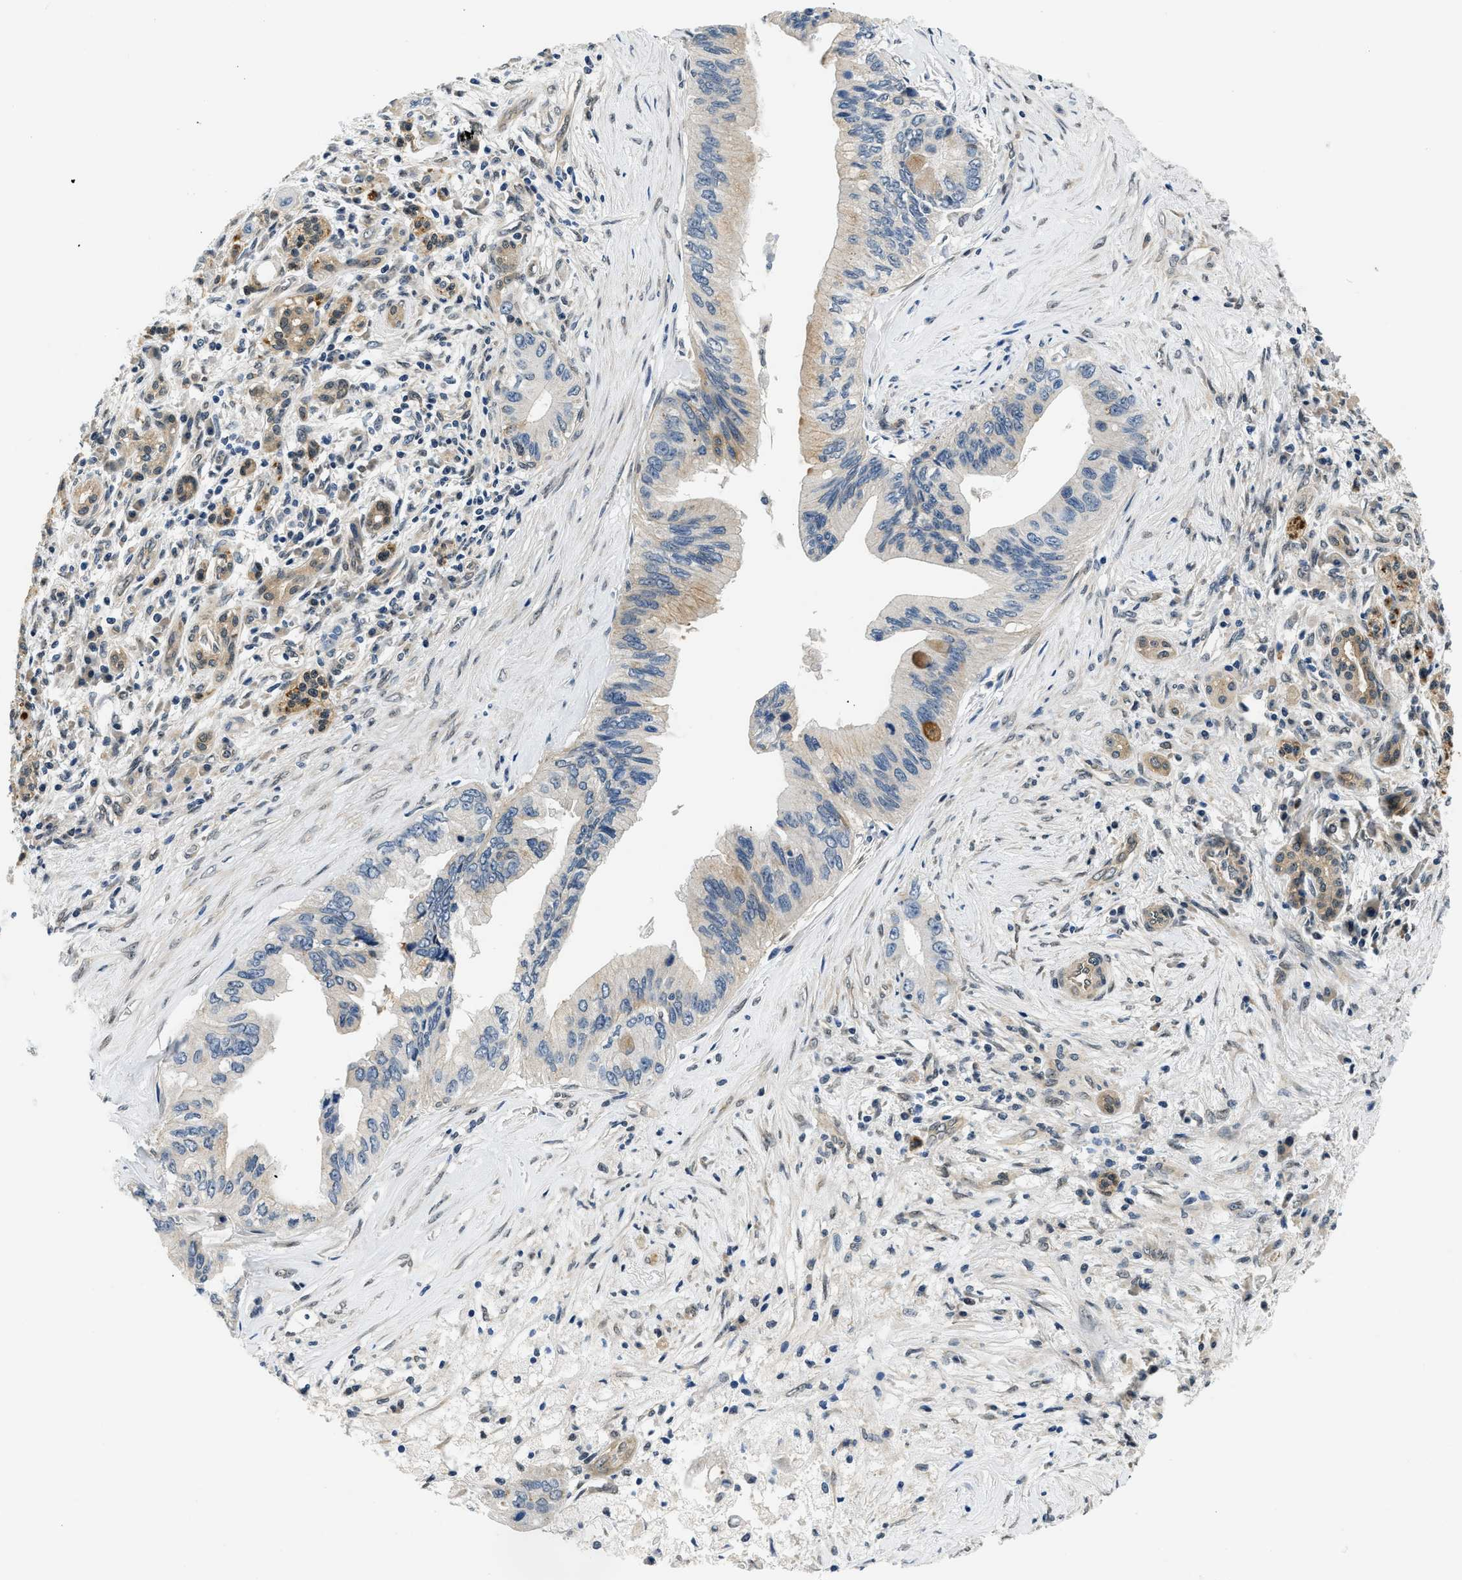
{"staining": {"intensity": "moderate", "quantity": "<25%", "location": "cytoplasmic/membranous"}, "tissue": "pancreatic cancer", "cell_type": "Tumor cells", "image_type": "cancer", "snomed": [{"axis": "morphology", "description": "Adenocarcinoma, NOS"}, {"axis": "topography", "description": "Pancreas"}], "caption": "Immunohistochemistry image of neoplastic tissue: human adenocarcinoma (pancreatic) stained using immunohistochemistry (IHC) reveals low levels of moderate protein expression localized specifically in the cytoplasmic/membranous of tumor cells, appearing as a cytoplasmic/membranous brown color.", "gene": "SMAD4", "patient": {"sex": "female", "age": 73}}